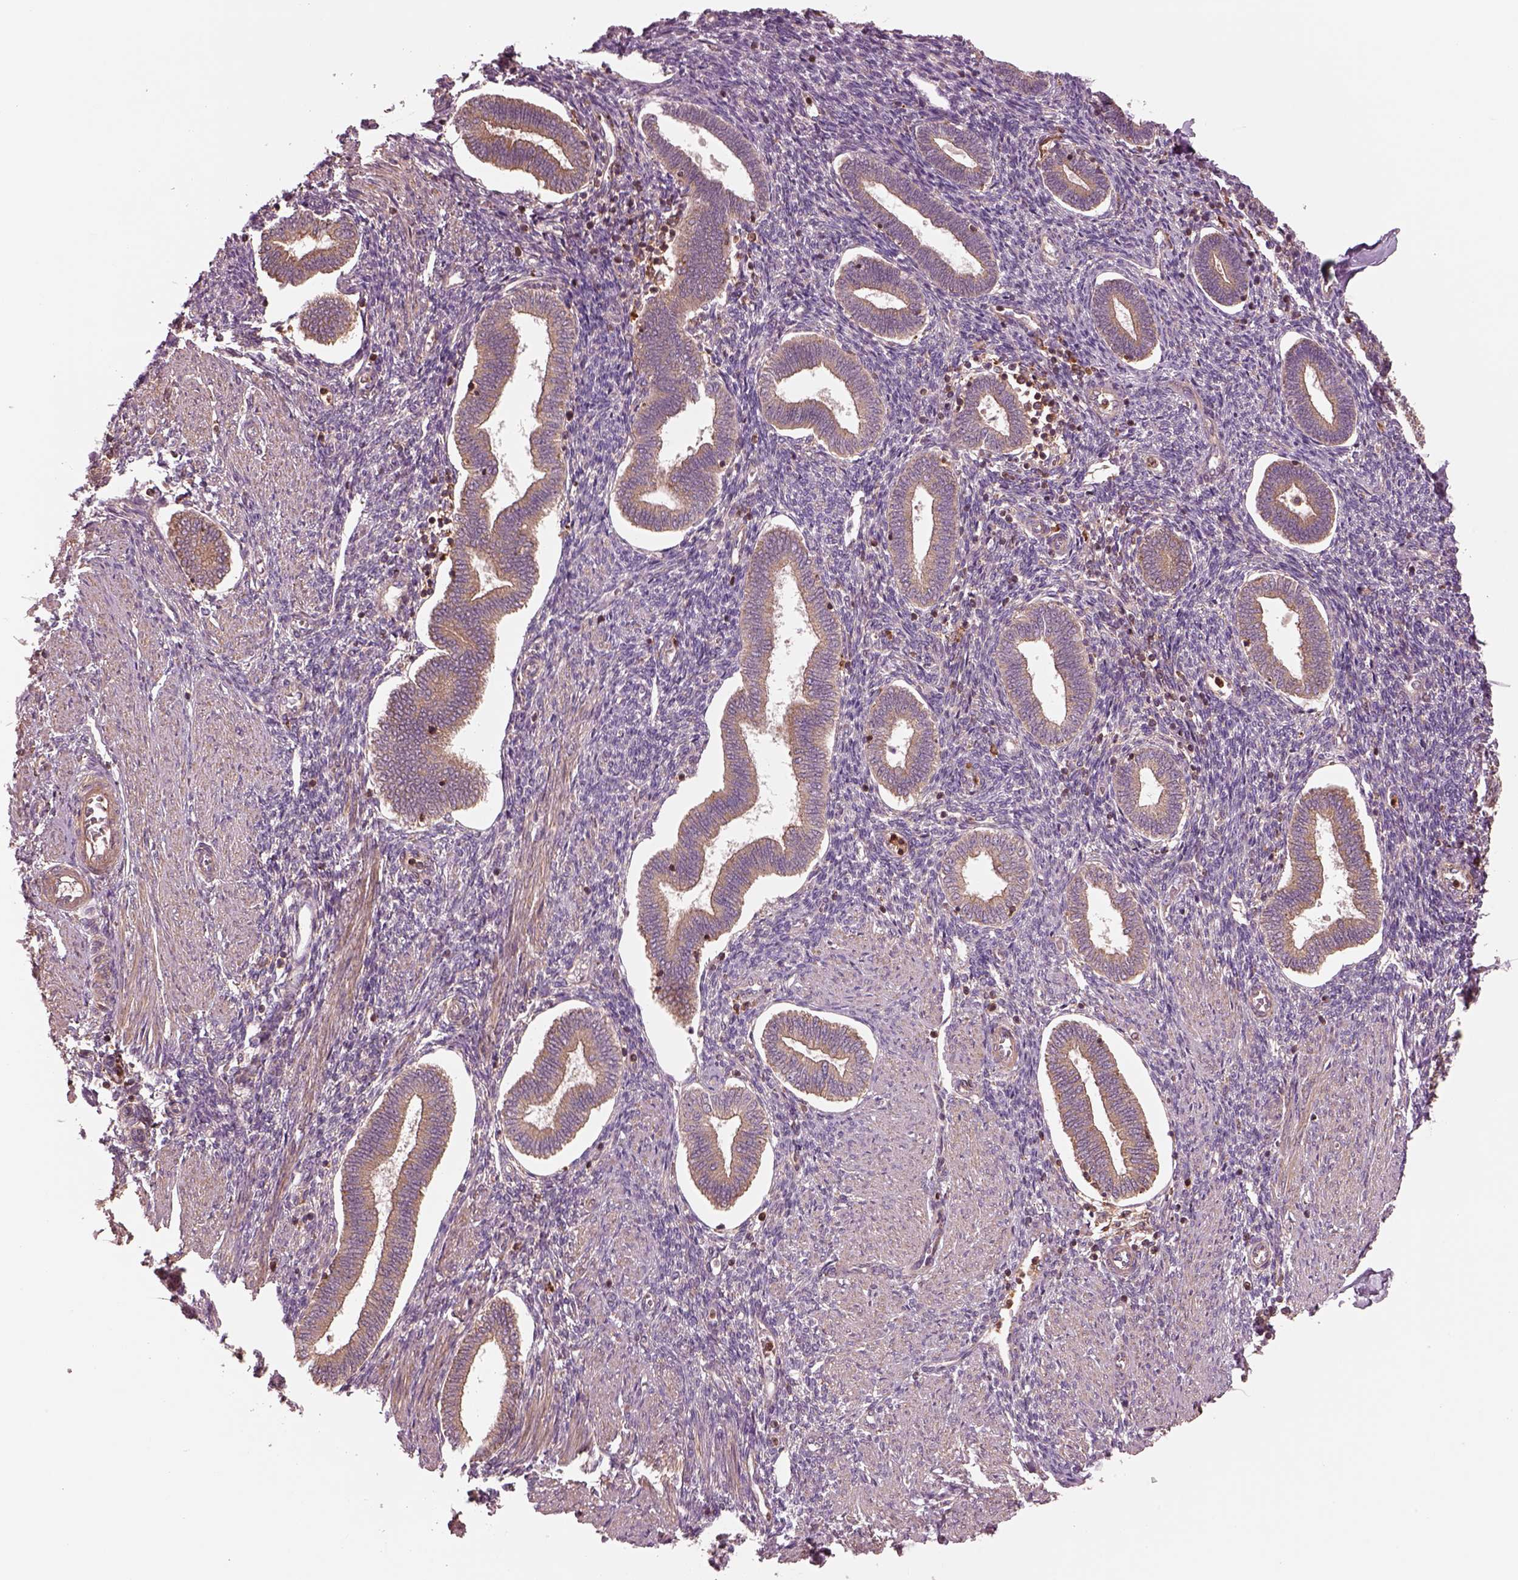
{"staining": {"intensity": "moderate", "quantity": "<25%", "location": "cytoplasmic/membranous"}, "tissue": "endometrium", "cell_type": "Cells in endometrial stroma", "image_type": "normal", "snomed": [{"axis": "morphology", "description": "Normal tissue, NOS"}, {"axis": "topography", "description": "Endometrium"}], "caption": "Benign endometrium displays moderate cytoplasmic/membranous staining in about <25% of cells in endometrial stroma, visualized by immunohistochemistry.", "gene": "ASCC2", "patient": {"sex": "female", "age": 42}}